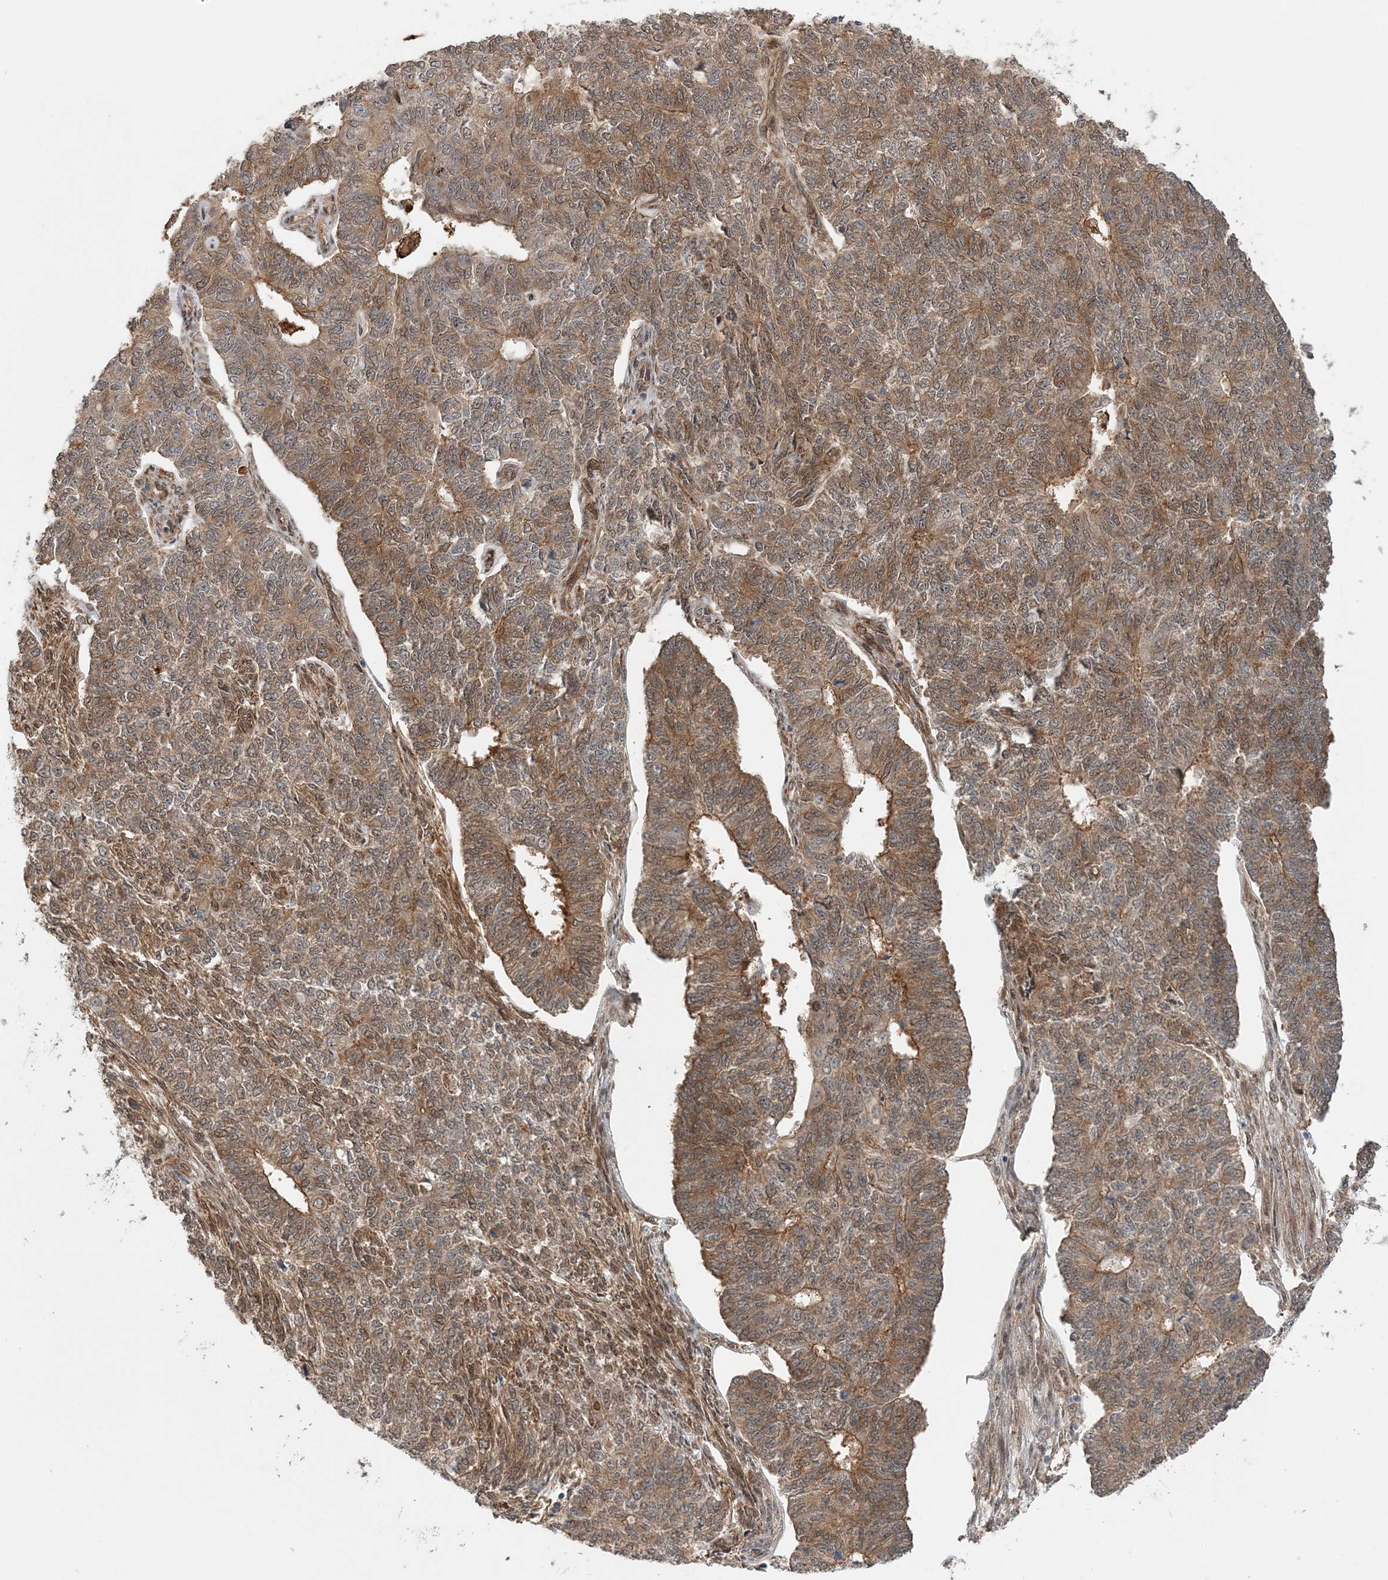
{"staining": {"intensity": "moderate", "quantity": ">75%", "location": "cytoplasmic/membranous,nuclear"}, "tissue": "endometrial cancer", "cell_type": "Tumor cells", "image_type": "cancer", "snomed": [{"axis": "morphology", "description": "Adenocarcinoma, NOS"}, {"axis": "topography", "description": "Endometrium"}], "caption": "There is medium levels of moderate cytoplasmic/membranous and nuclear staining in tumor cells of endometrial adenocarcinoma, as demonstrated by immunohistochemical staining (brown color).", "gene": "UBTD2", "patient": {"sex": "female", "age": 32}}